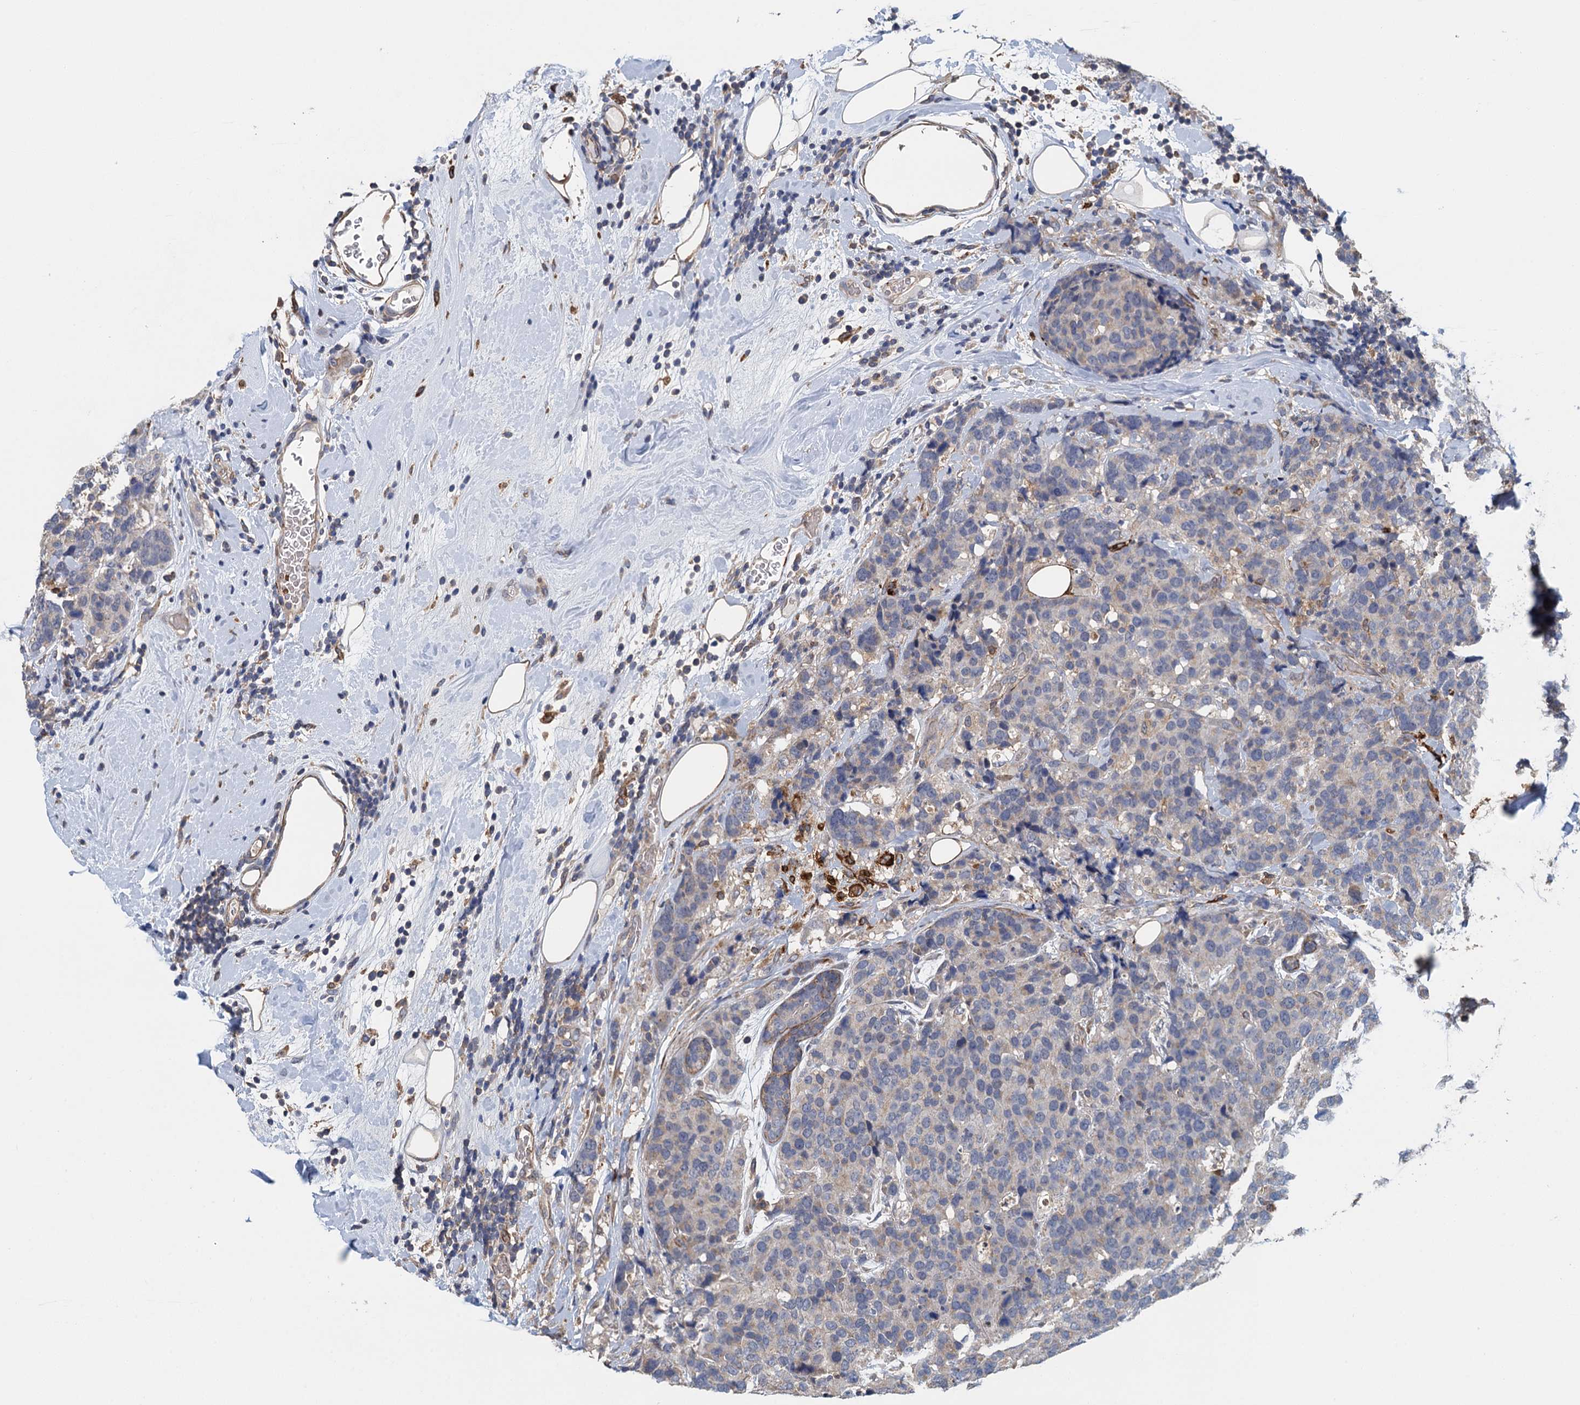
{"staining": {"intensity": "negative", "quantity": "none", "location": "none"}, "tissue": "breast cancer", "cell_type": "Tumor cells", "image_type": "cancer", "snomed": [{"axis": "morphology", "description": "Lobular carcinoma"}, {"axis": "topography", "description": "Breast"}], "caption": "IHC micrograph of neoplastic tissue: human breast cancer stained with DAB reveals no significant protein positivity in tumor cells.", "gene": "RSAD2", "patient": {"sex": "female", "age": 59}}